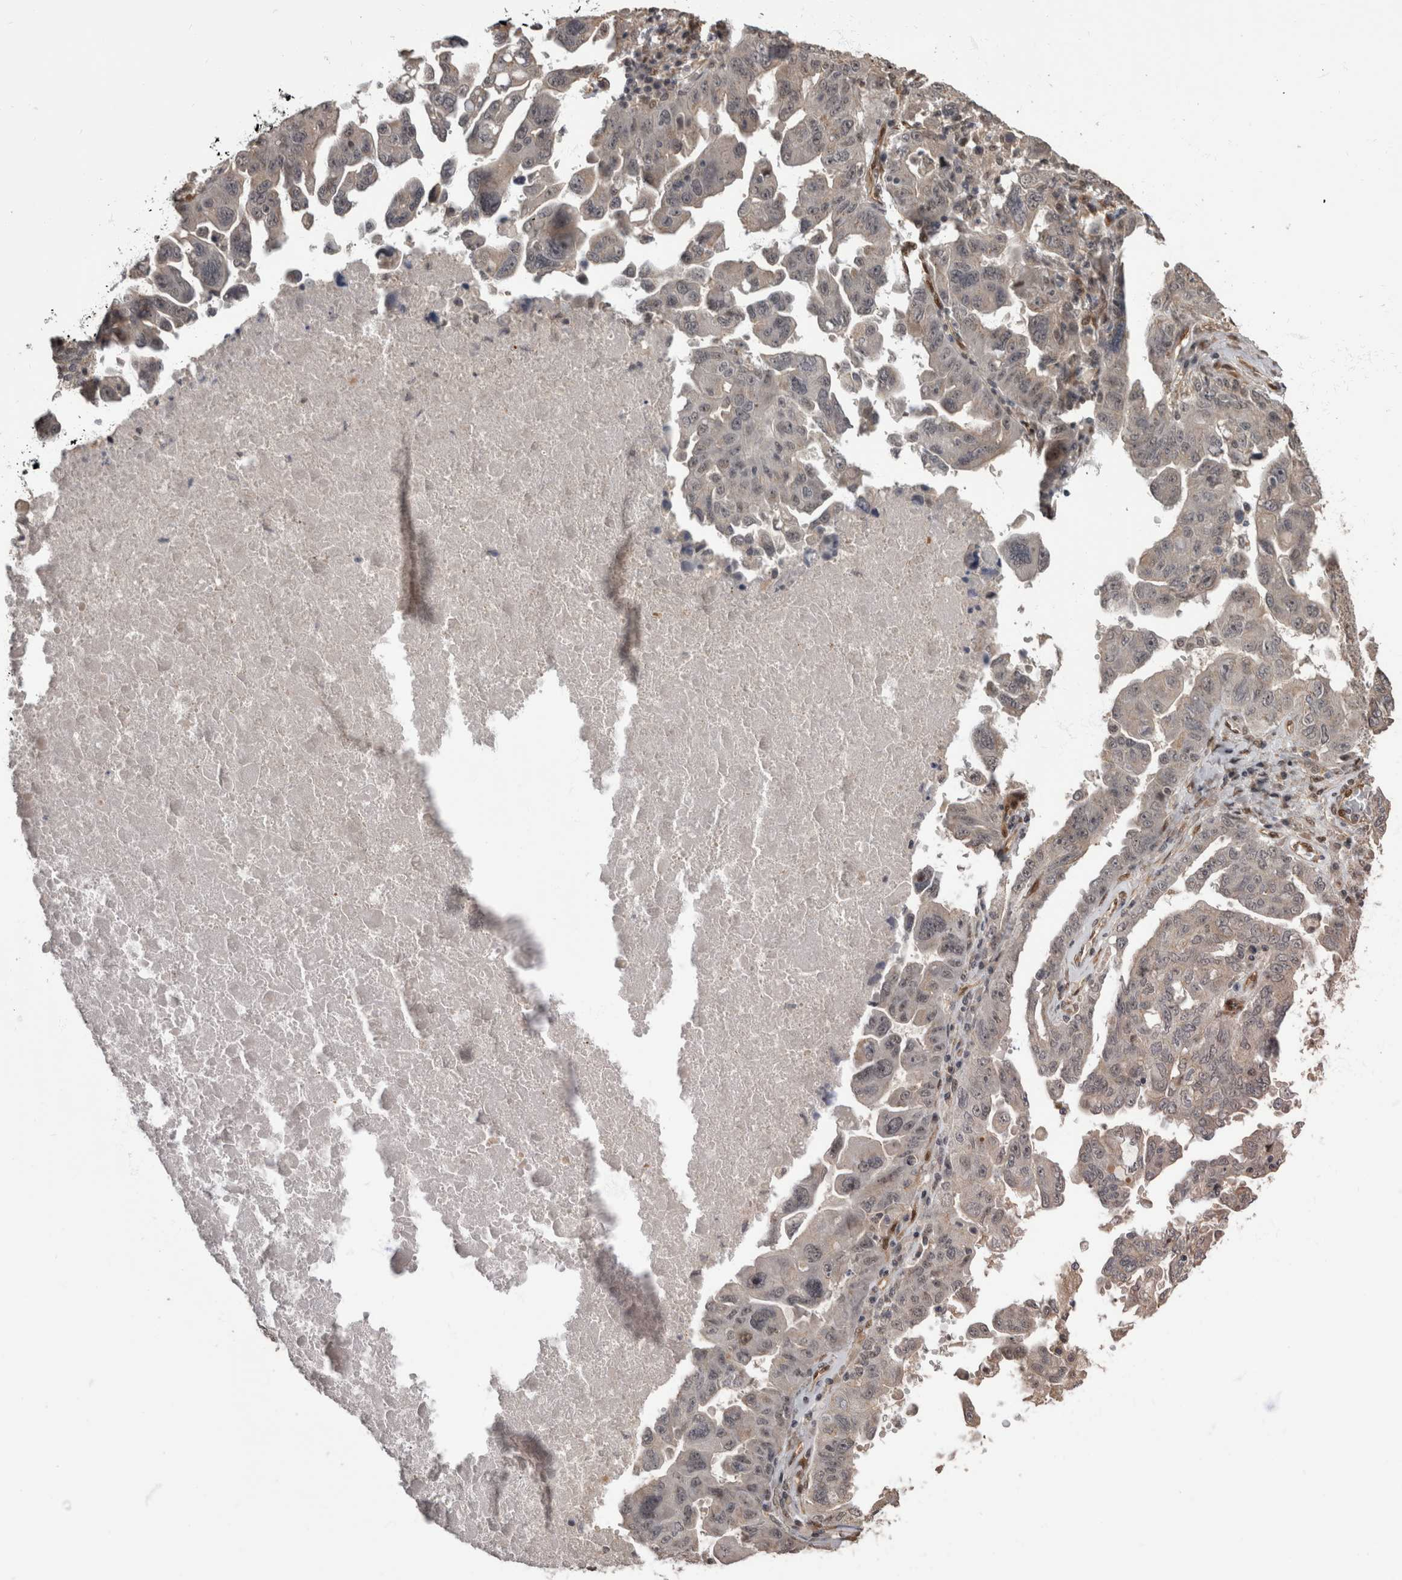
{"staining": {"intensity": "weak", "quantity": "25%-75%", "location": "cytoplasmic/membranous,nuclear"}, "tissue": "ovarian cancer", "cell_type": "Tumor cells", "image_type": "cancer", "snomed": [{"axis": "morphology", "description": "Carcinoma, endometroid"}, {"axis": "topography", "description": "Ovary"}], "caption": "Immunohistochemical staining of human ovarian endometroid carcinoma exhibits weak cytoplasmic/membranous and nuclear protein staining in about 25%-75% of tumor cells.", "gene": "AKT3", "patient": {"sex": "female", "age": 62}}